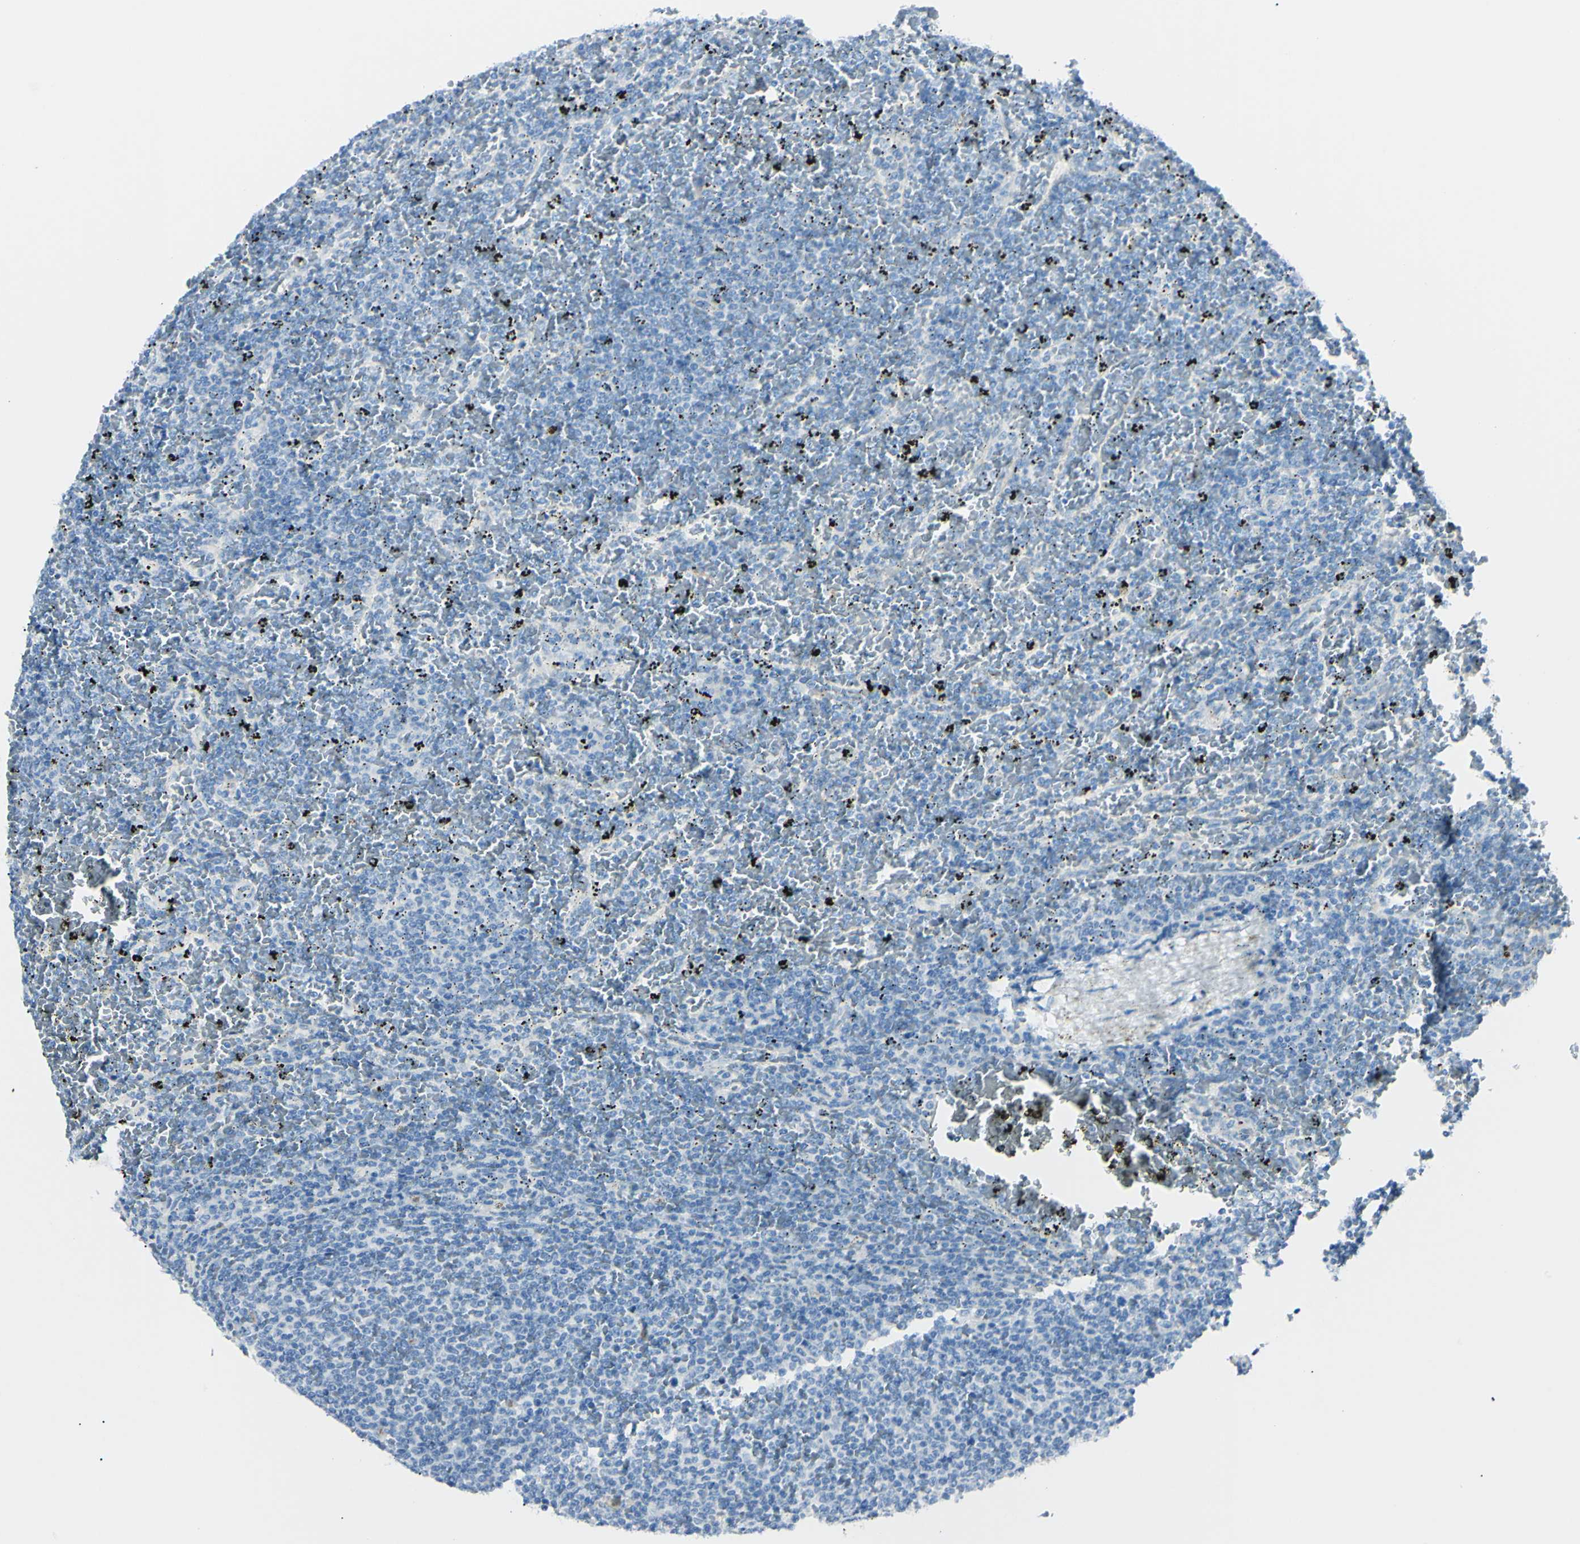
{"staining": {"intensity": "negative", "quantity": "none", "location": "none"}, "tissue": "lymphoma", "cell_type": "Tumor cells", "image_type": "cancer", "snomed": [{"axis": "morphology", "description": "Malignant lymphoma, non-Hodgkin's type, Low grade"}, {"axis": "topography", "description": "Spleen"}], "caption": "Immunohistochemistry photomicrograph of lymphoma stained for a protein (brown), which reveals no expression in tumor cells.", "gene": "FOLH1", "patient": {"sex": "female", "age": 77}}